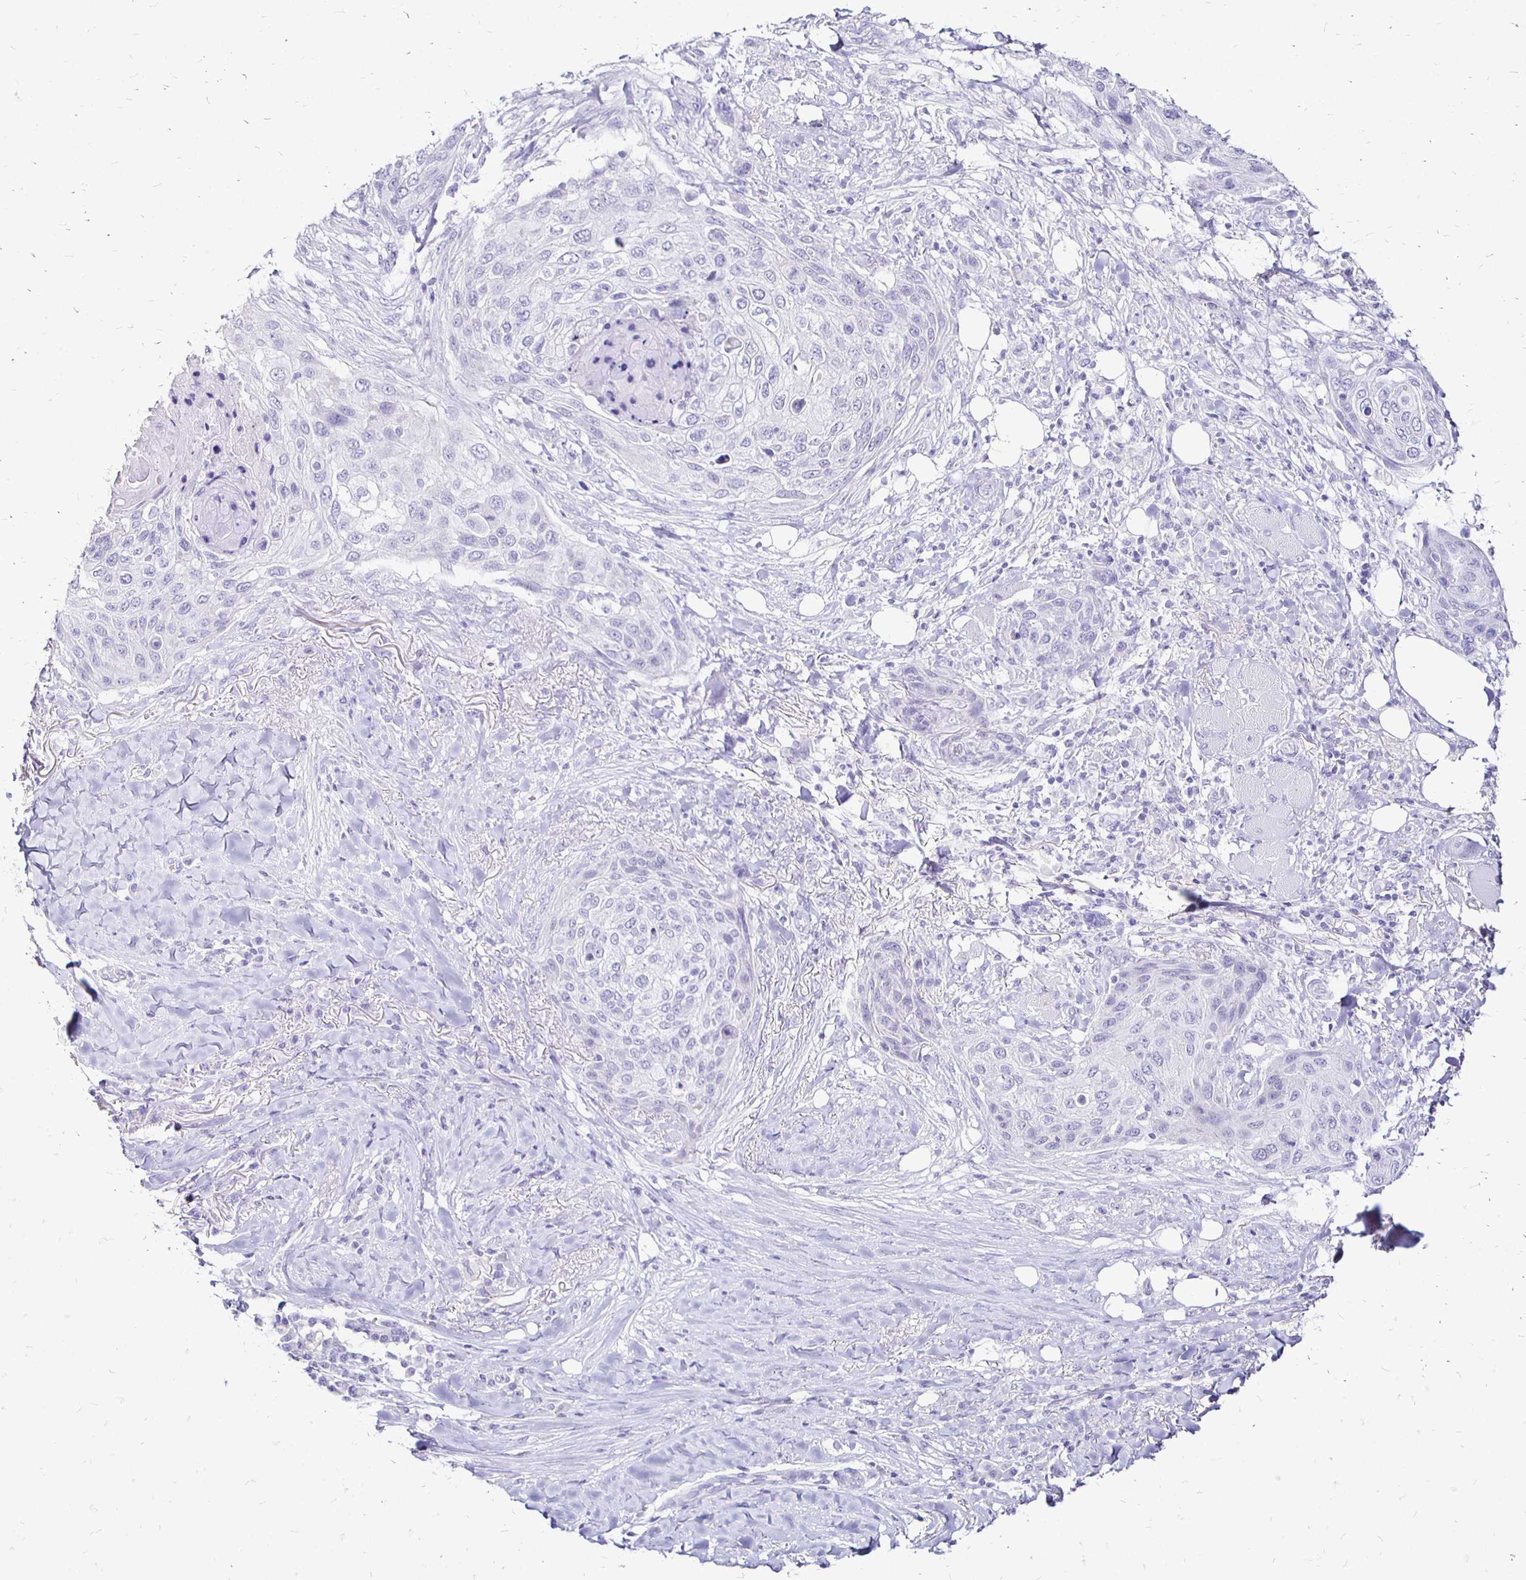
{"staining": {"intensity": "negative", "quantity": "none", "location": "none"}, "tissue": "skin cancer", "cell_type": "Tumor cells", "image_type": "cancer", "snomed": [{"axis": "morphology", "description": "Squamous cell carcinoma, NOS"}, {"axis": "topography", "description": "Skin"}], "caption": "Immunohistochemical staining of skin cancer reveals no significant staining in tumor cells.", "gene": "IRGC", "patient": {"sex": "female", "age": 87}}